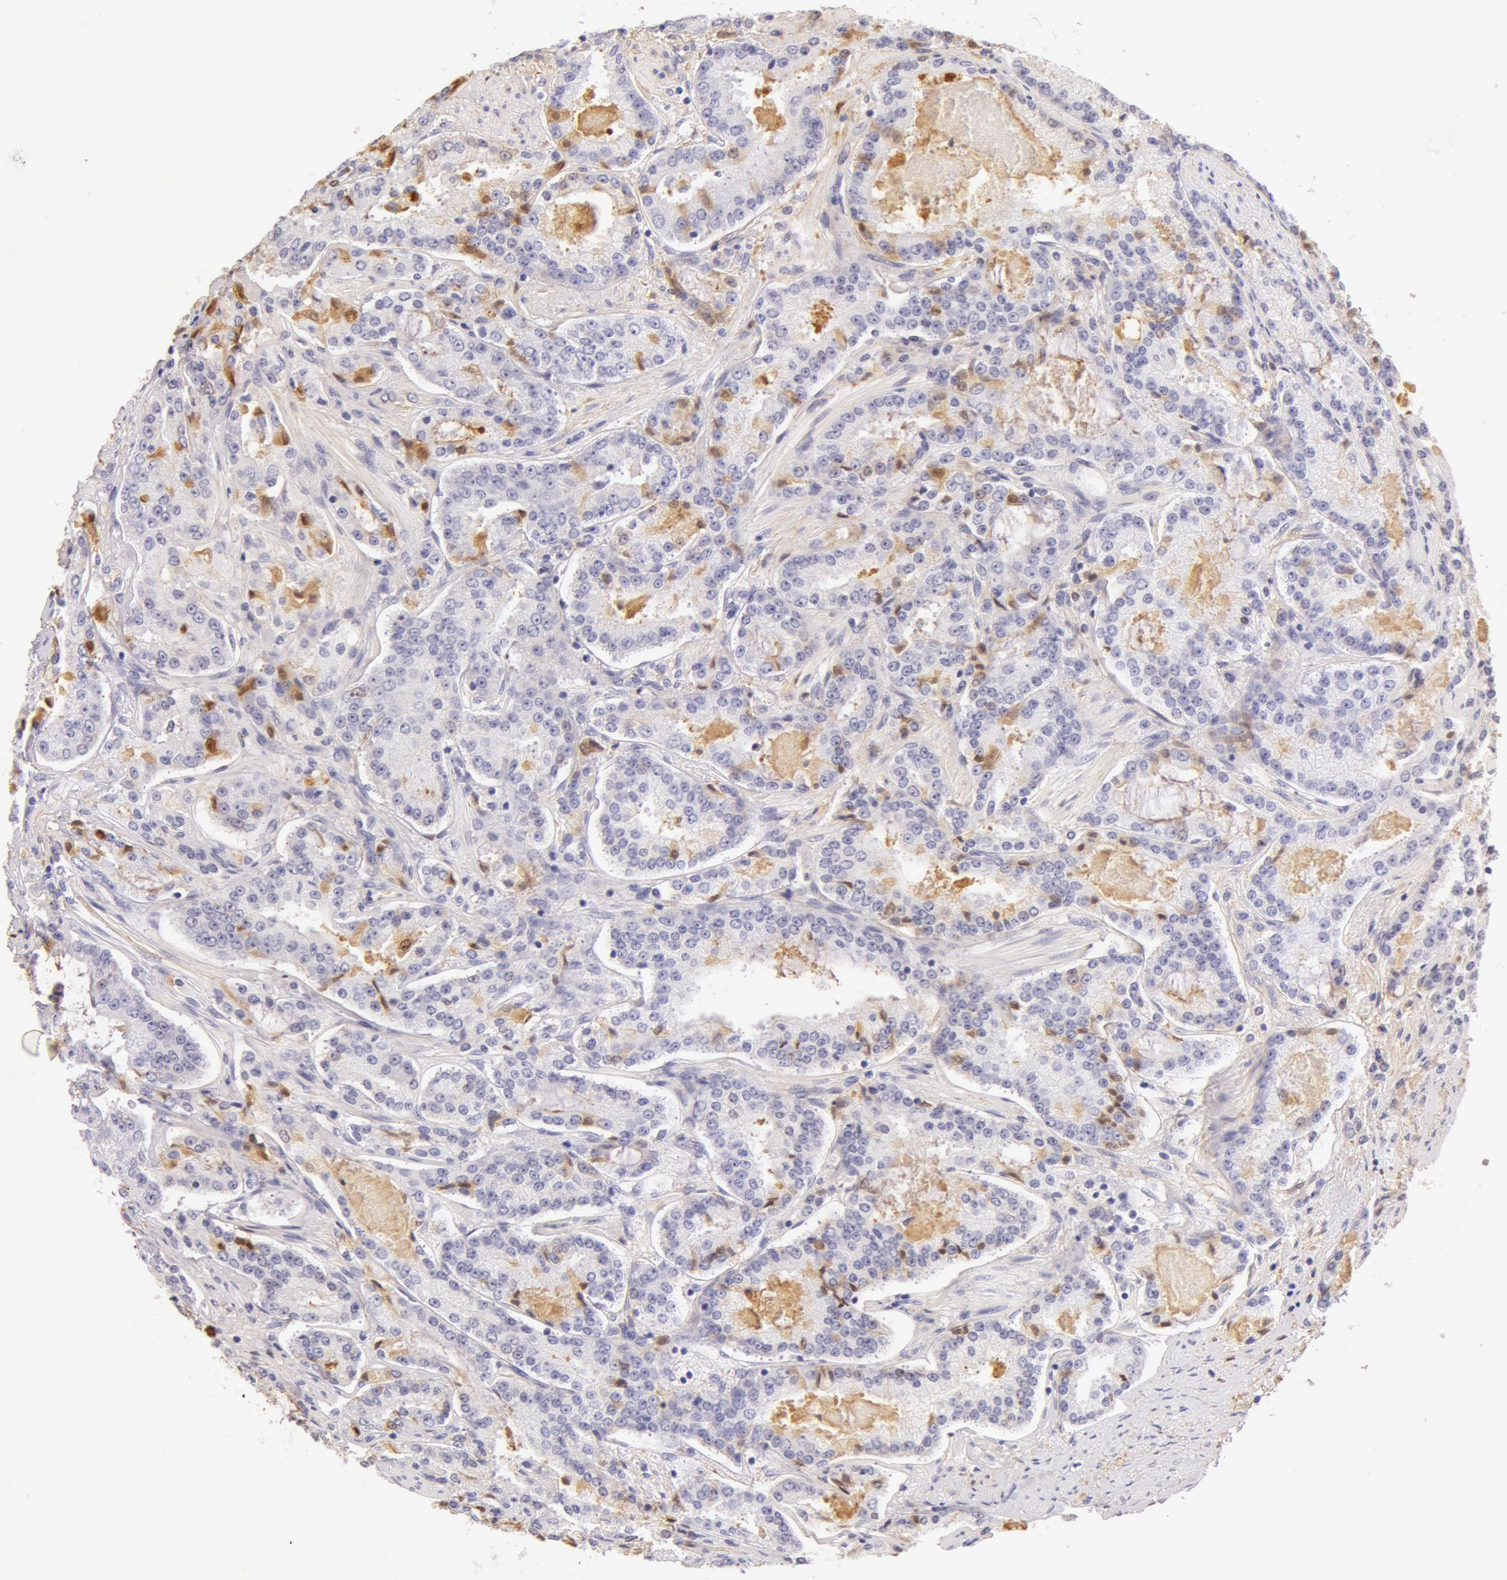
{"staining": {"intensity": "negative", "quantity": "none", "location": "none"}, "tissue": "prostate cancer", "cell_type": "Tumor cells", "image_type": "cancer", "snomed": [{"axis": "morphology", "description": "Adenocarcinoma, Medium grade"}, {"axis": "topography", "description": "Prostate"}], "caption": "Tumor cells show no significant staining in adenocarcinoma (medium-grade) (prostate). (DAB immunohistochemistry visualized using brightfield microscopy, high magnification).", "gene": "AHSG", "patient": {"sex": "male", "age": 72}}